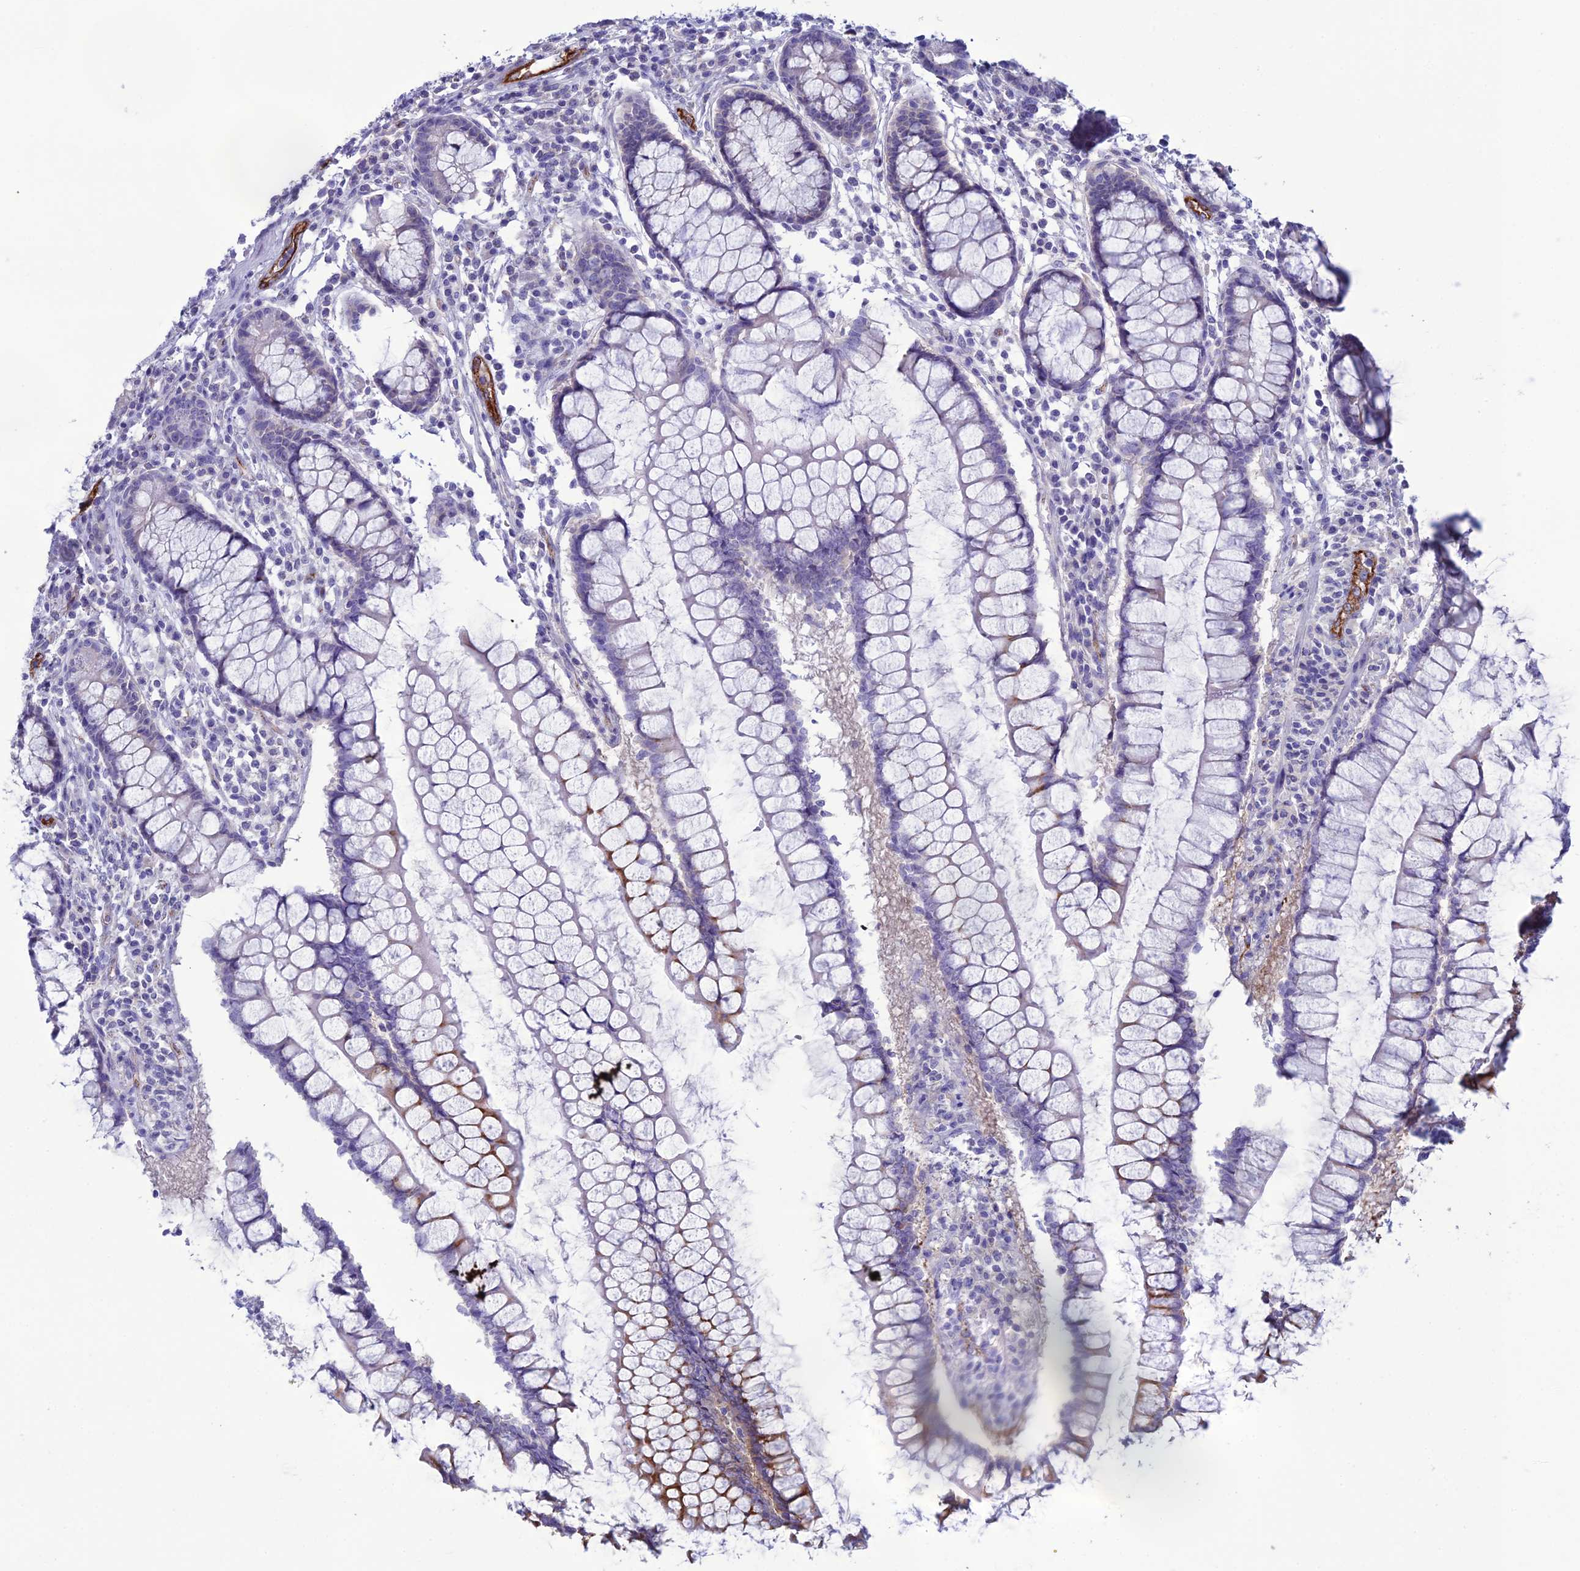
{"staining": {"intensity": "strong", "quantity": "25%-75%", "location": "cytoplasmic/membranous"}, "tissue": "colon", "cell_type": "Endothelial cells", "image_type": "normal", "snomed": [{"axis": "morphology", "description": "Normal tissue, NOS"}, {"axis": "morphology", "description": "Adenocarcinoma, NOS"}, {"axis": "topography", "description": "Colon"}], "caption": "The image displays immunohistochemical staining of normal colon. There is strong cytoplasmic/membranous staining is seen in about 25%-75% of endothelial cells. Ihc stains the protein in brown and the nuclei are stained blue.", "gene": "CDC42EP5", "patient": {"sex": "female", "age": 55}}